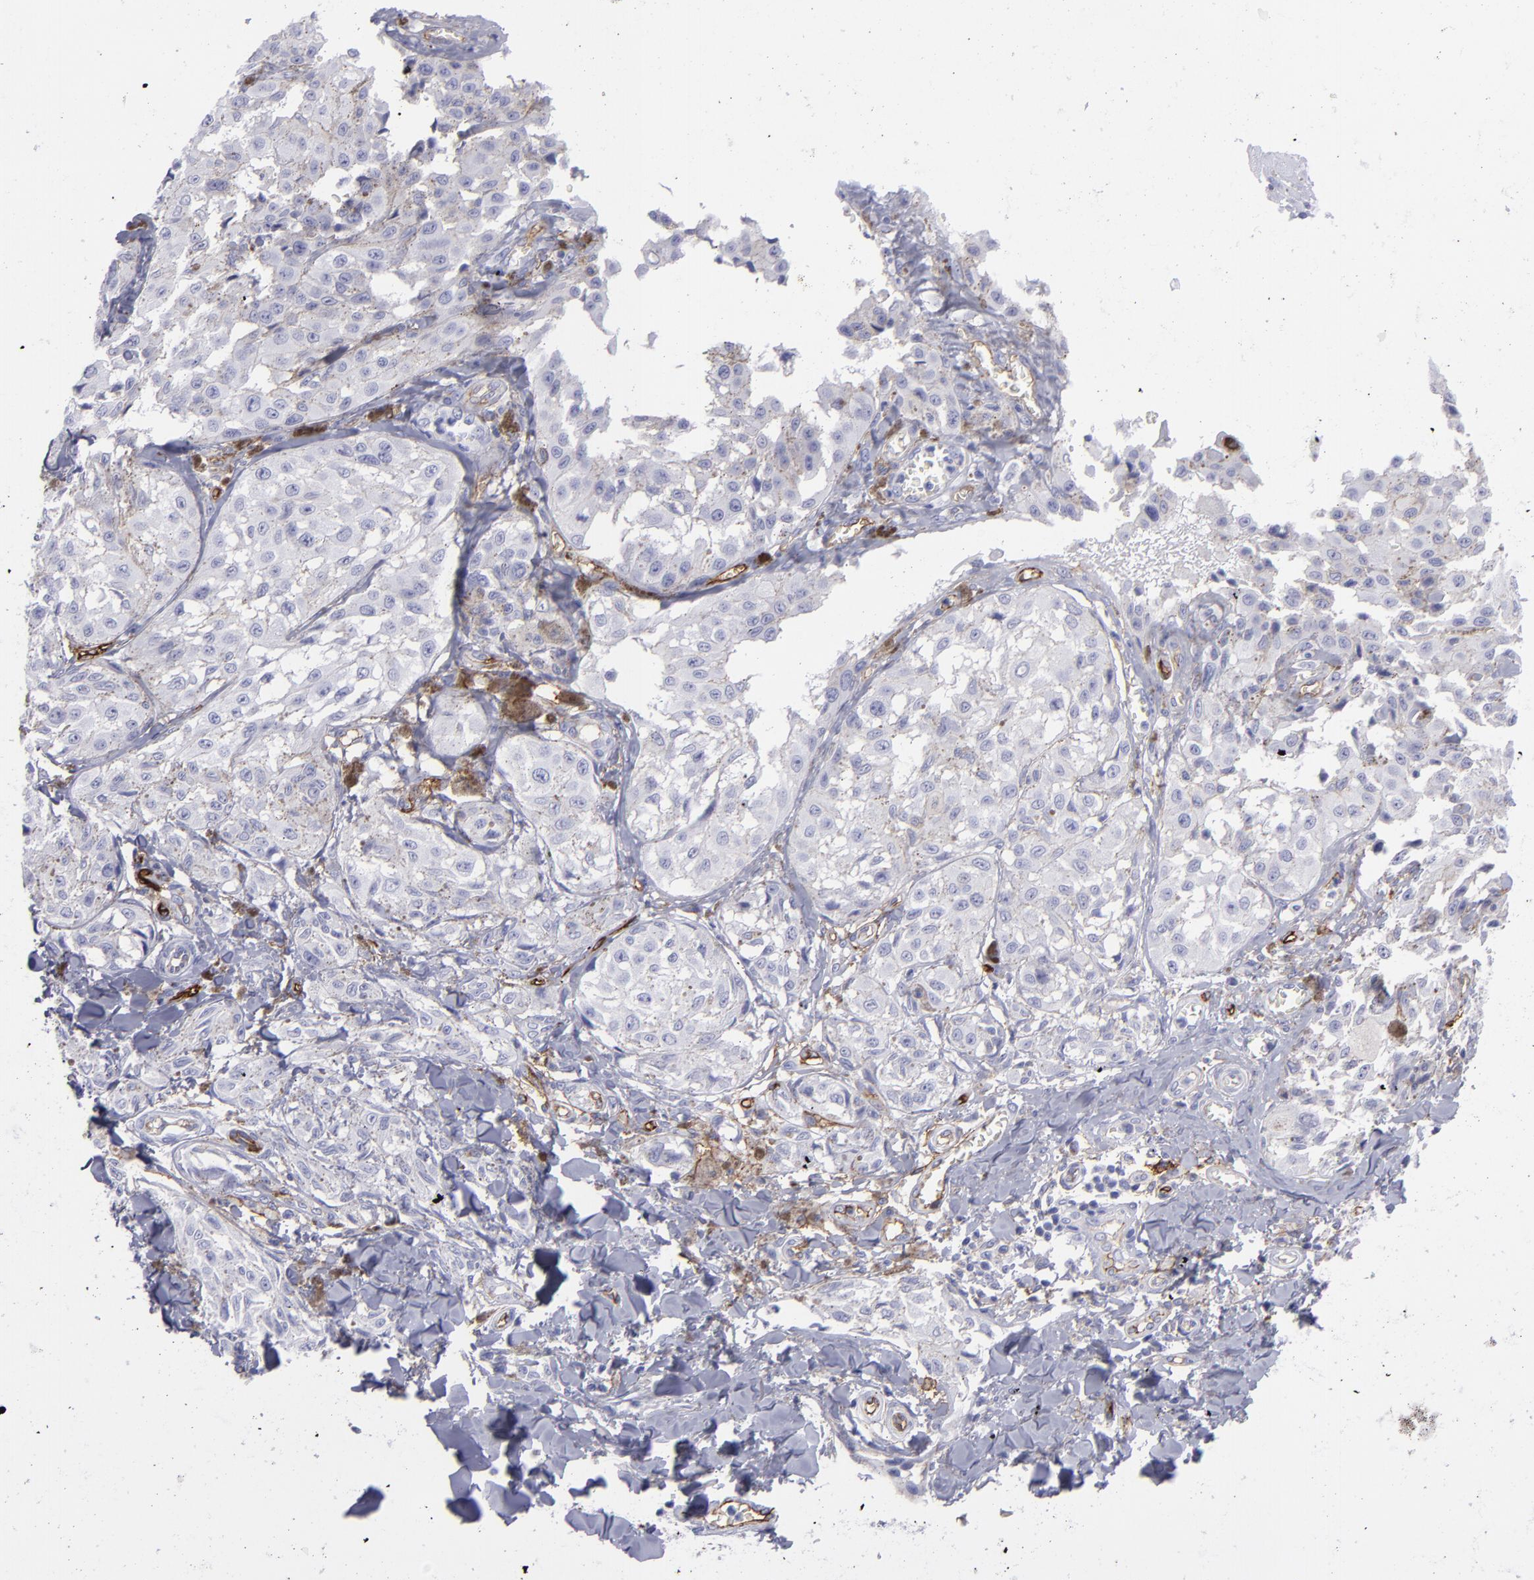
{"staining": {"intensity": "negative", "quantity": "none", "location": "none"}, "tissue": "melanoma", "cell_type": "Tumor cells", "image_type": "cancer", "snomed": [{"axis": "morphology", "description": "Malignant melanoma, NOS"}, {"axis": "topography", "description": "Skin"}], "caption": "A high-resolution histopathology image shows IHC staining of melanoma, which shows no significant positivity in tumor cells.", "gene": "ACE", "patient": {"sex": "female", "age": 82}}